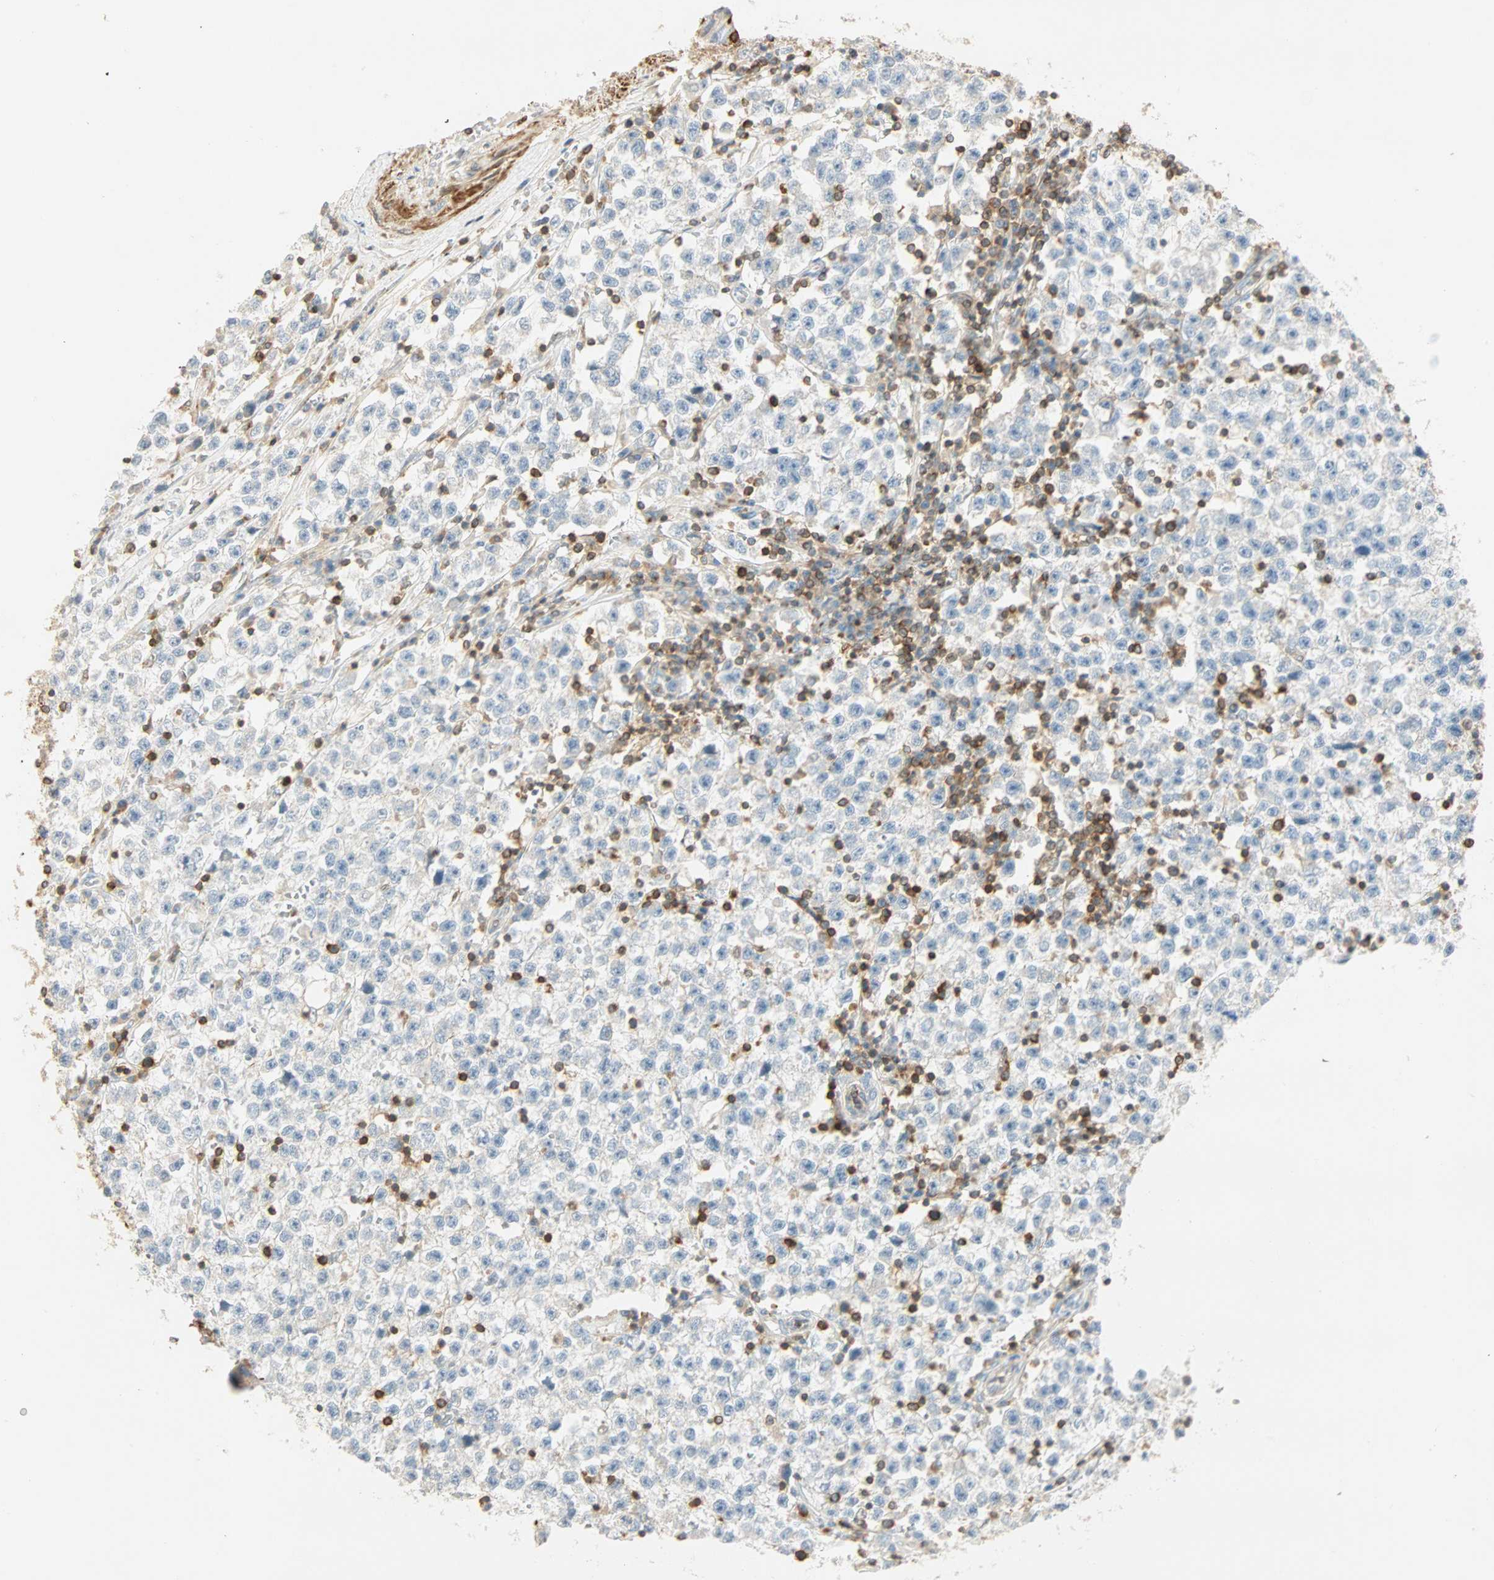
{"staining": {"intensity": "negative", "quantity": "none", "location": "none"}, "tissue": "testis cancer", "cell_type": "Tumor cells", "image_type": "cancer", "snomed": [{"axis": "morphology", "description": "Seminoma, NOS"}, {"axis": "topography", "description": "Testis"}], "caption": "The immunohistochemistry (IHC) histopathology image has no significant positivity in tumor cells of testis cancer tissue.", "gene": "FMNL1", "patient": {"sex": "male", "age": 22}}